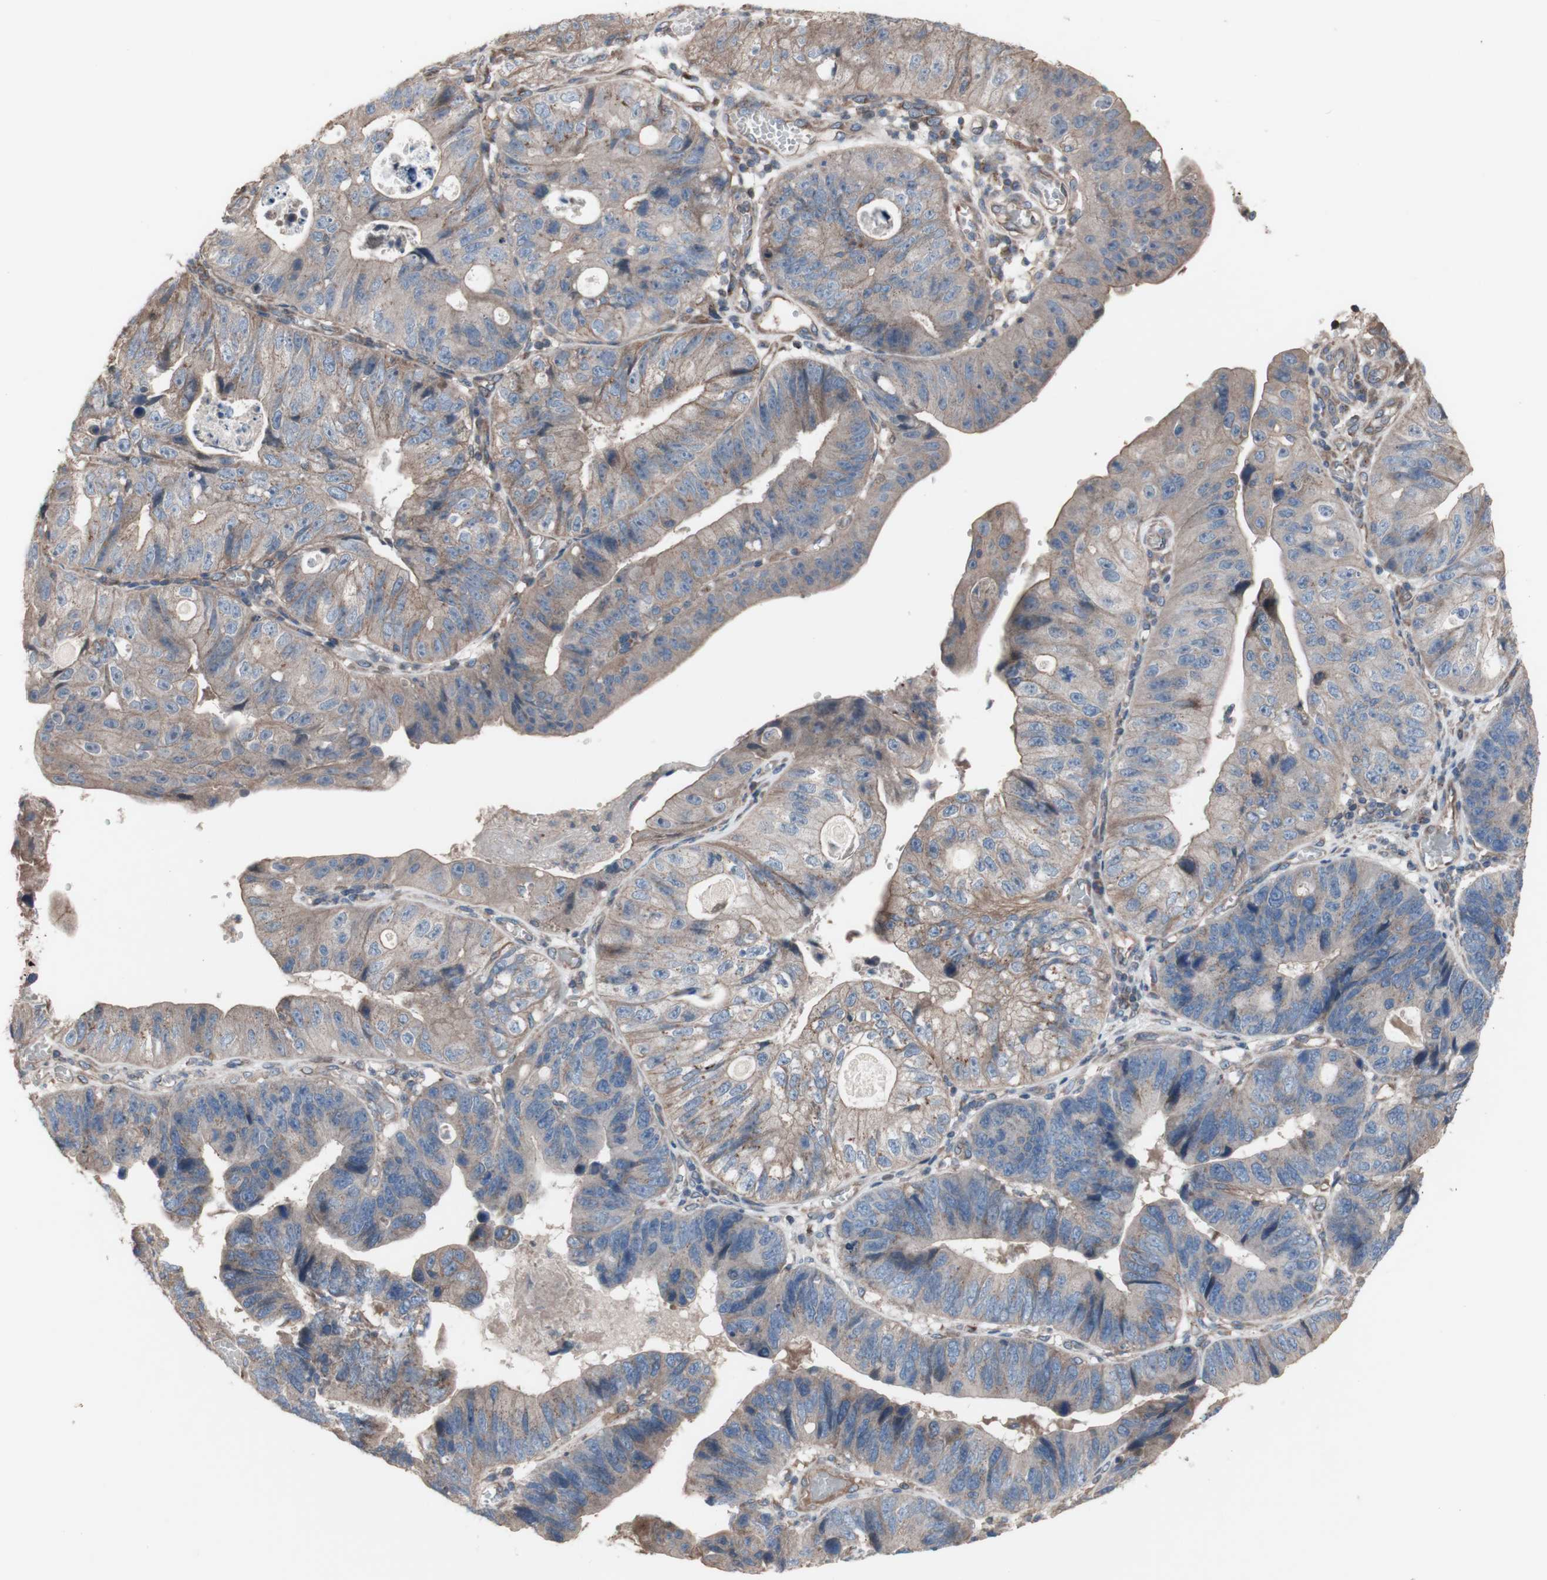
{"staining": {"intensity": "weak", "quantity": ">75%", "location": "cytoplasmic/membranous"}, "tissue": "stomach cancer", "cell_type": "Tumor cells", "image_type": "cancer", "snomed": [{"axis": "morphology", "description": "Adenocarcinoma, NOS"}, {"axis": "topography", "description": "Stomach"}], "caption": "The immunohistochemical stain shows weak cytoplasmic/membranous positivity in tumor cells of stomach cancer tissue.", "gene": "COPB1", "patient": {"sex": "male", "age": 59}}